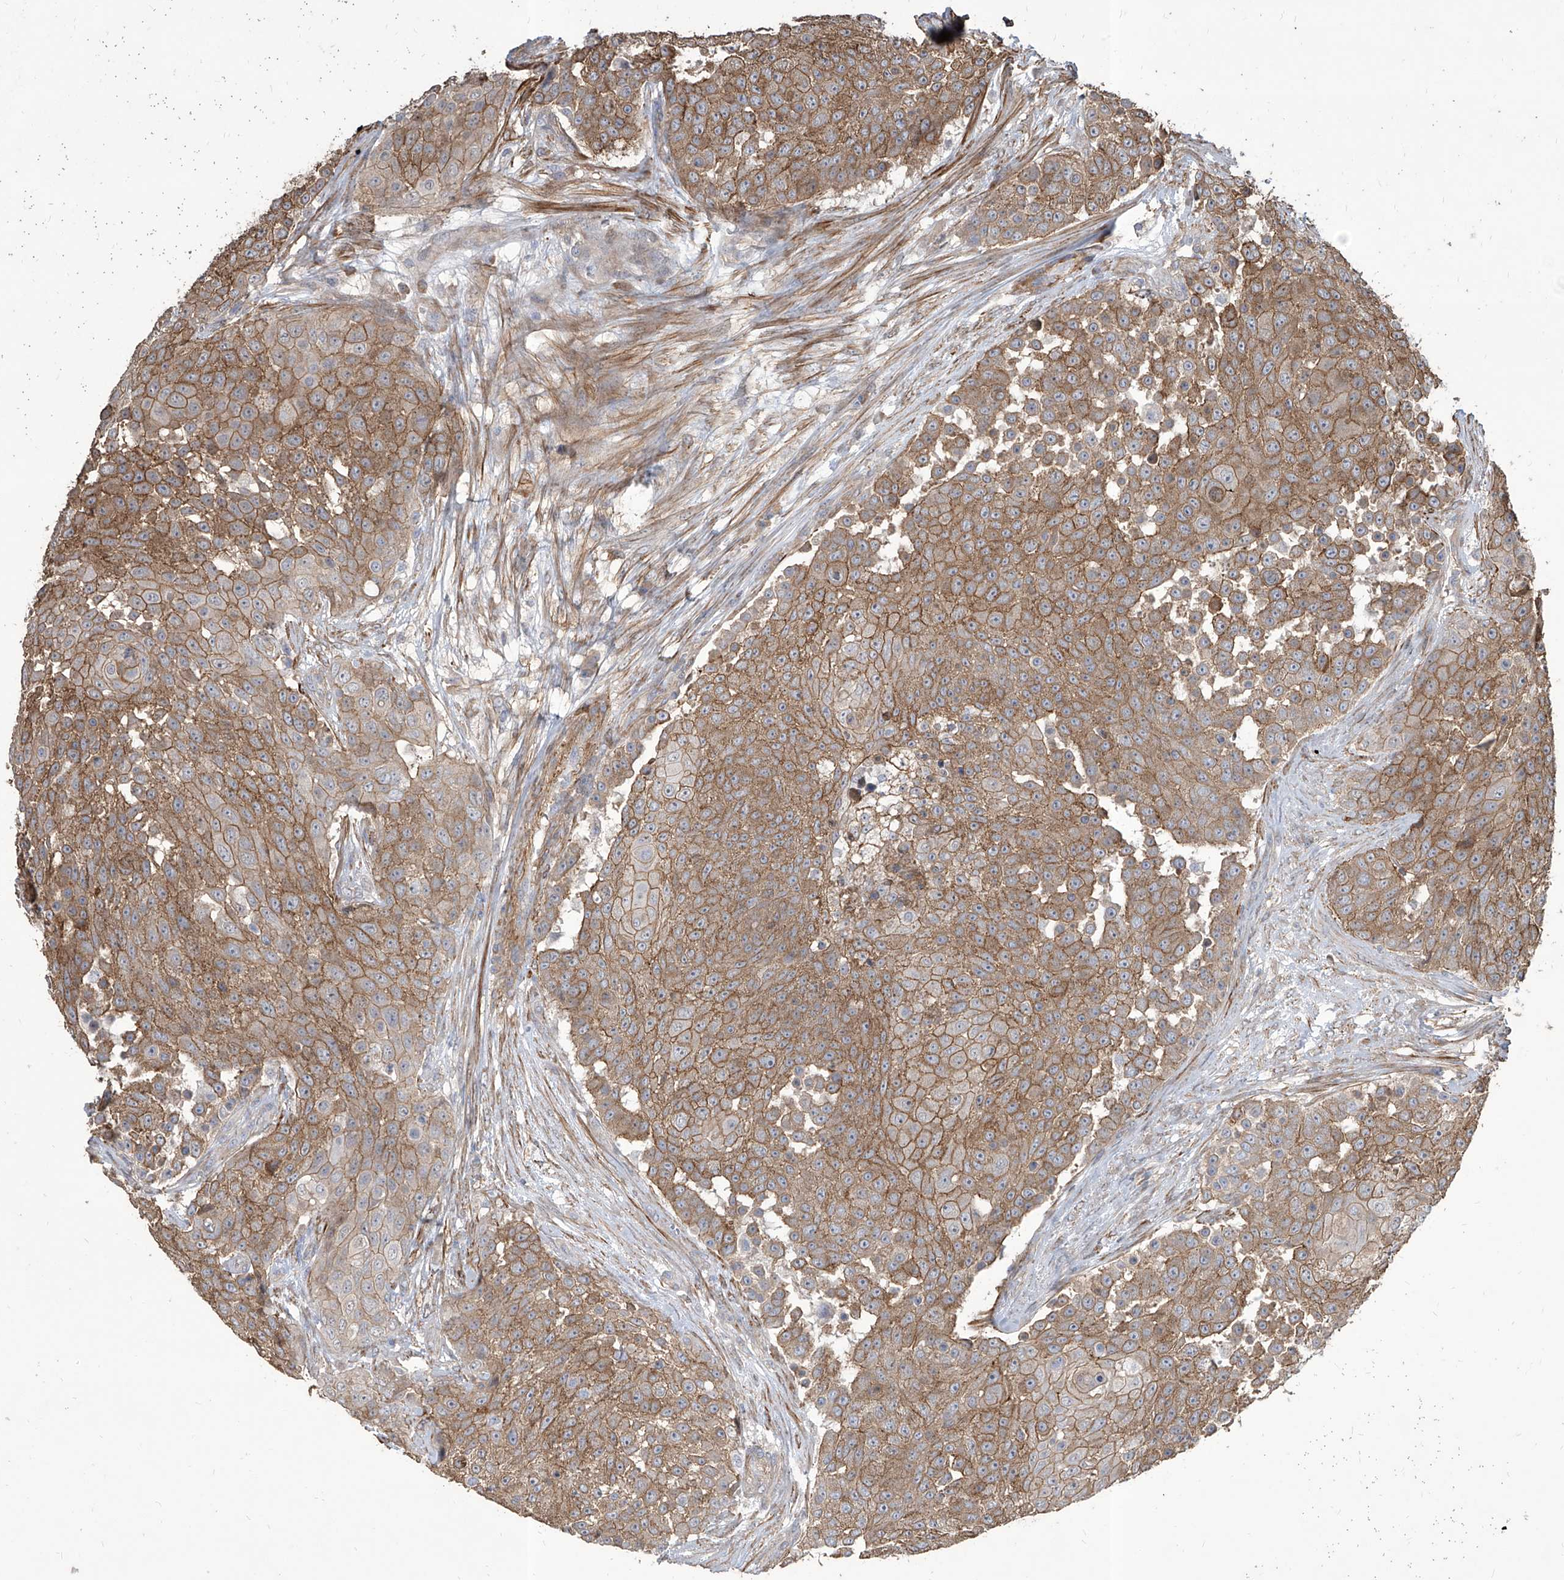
{"staining": {"intensity": "moderate", "quantity": ">75%", "location": "cytoplasmic/membranous"}, "tissue": "urothelial cancer", "cell_type": "Tumor cells", "image_type": "cancer", "snomed": [{"axis": "morphology", "description": "Urothelial carcinoma, High grade"}, {"axis": "topography", "description": "Urinary bladder"}], "caption": "Urothelial cancer tissue reveals moderate cytoplasmic/membranous staining in approximately >75% of tumor cells", "gene": "FAM83B", "patient": {"sex": "female", "age": 63}}